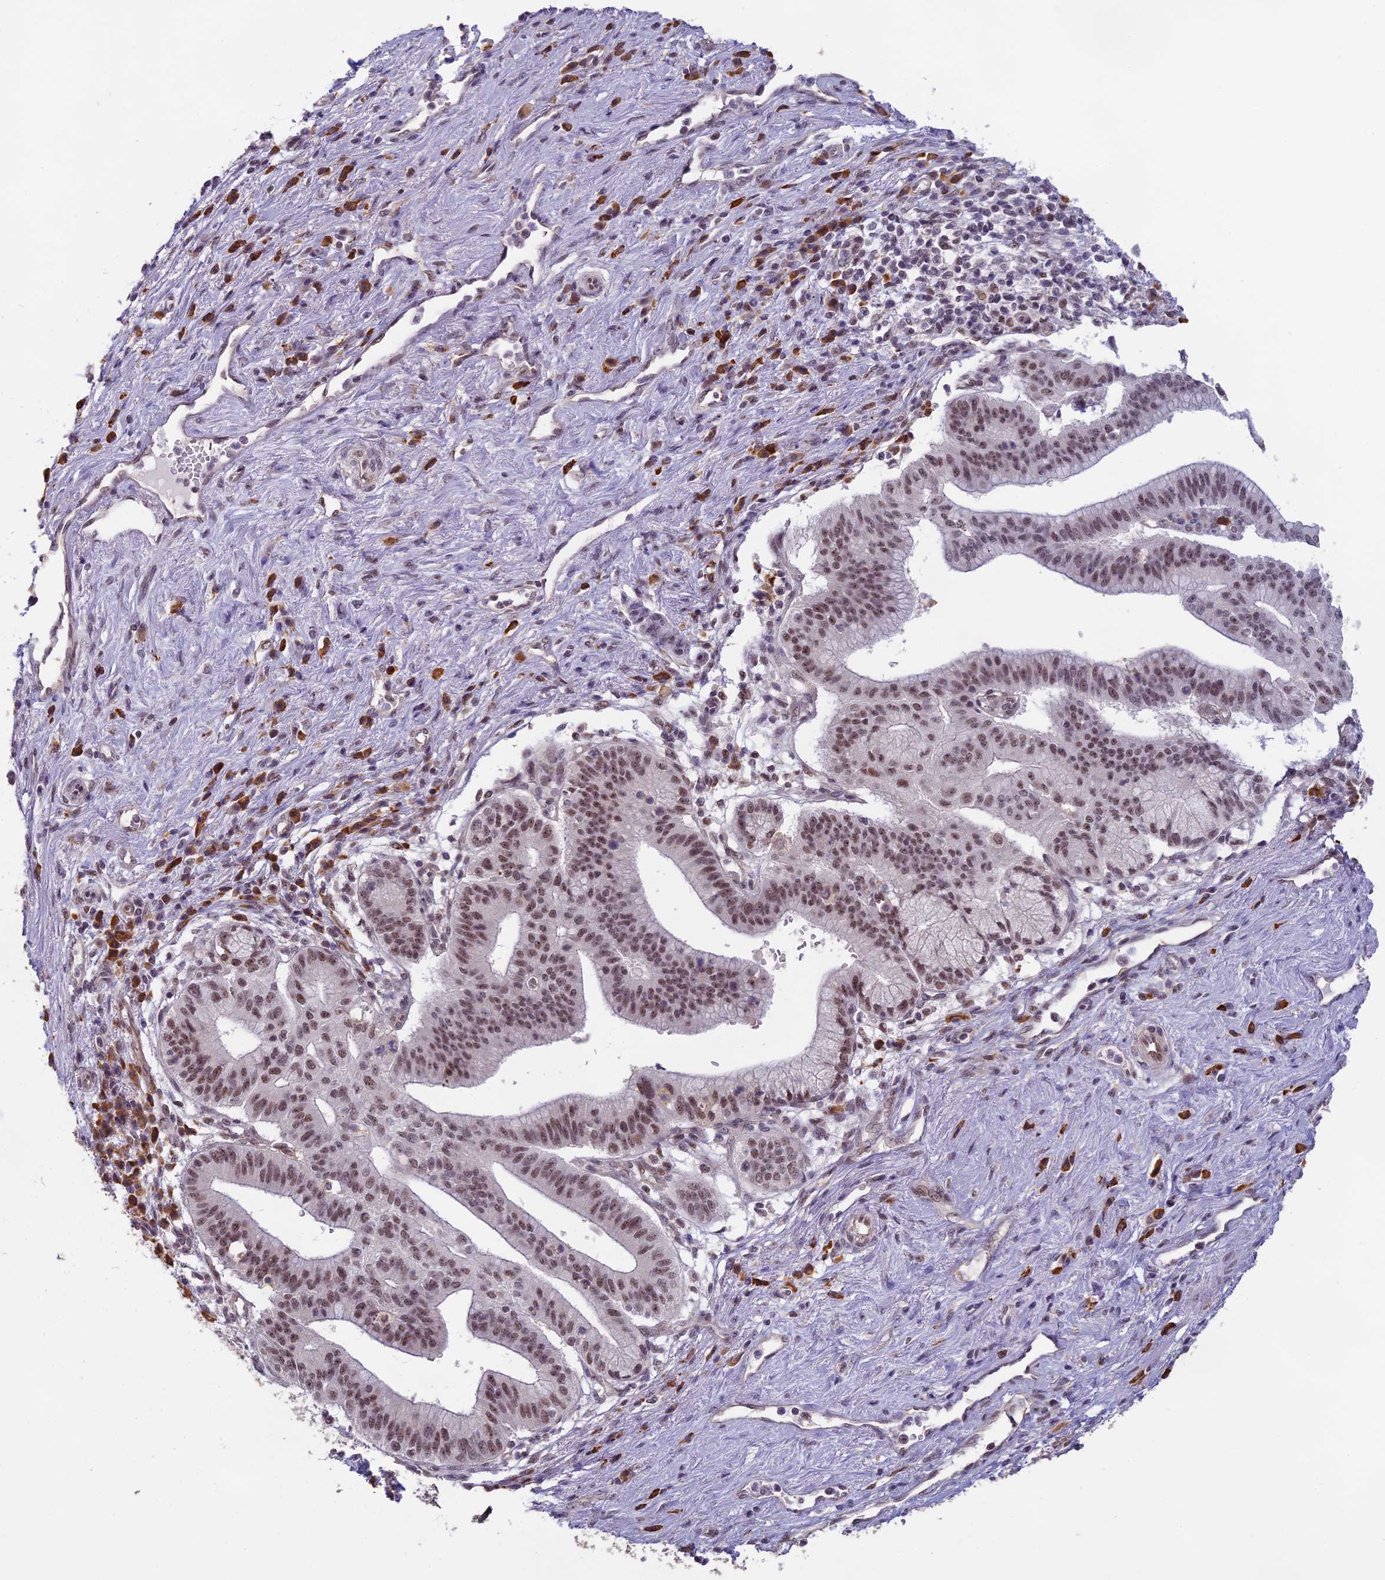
{"staining": {"intensity": "moderate", "quantity": ">75%", "location": "nuclear"}, "tissue": "pancreatic cancer", "cell_type": "Tumor cells", "image_type": "cancer", "snomed": [{"axis": "morphology", "description": "Adenocarcinoma, NOS"}, {"axis": "topography", "description": "Pancreas"}], "caption": "Human pancreatic cancer stained for a protein (brown) exhibits moderate nuclear positive staining in about >75% of tumor cells.", "gene": "MORF4L1", "patient": {"sex": "male", "age": 68}}